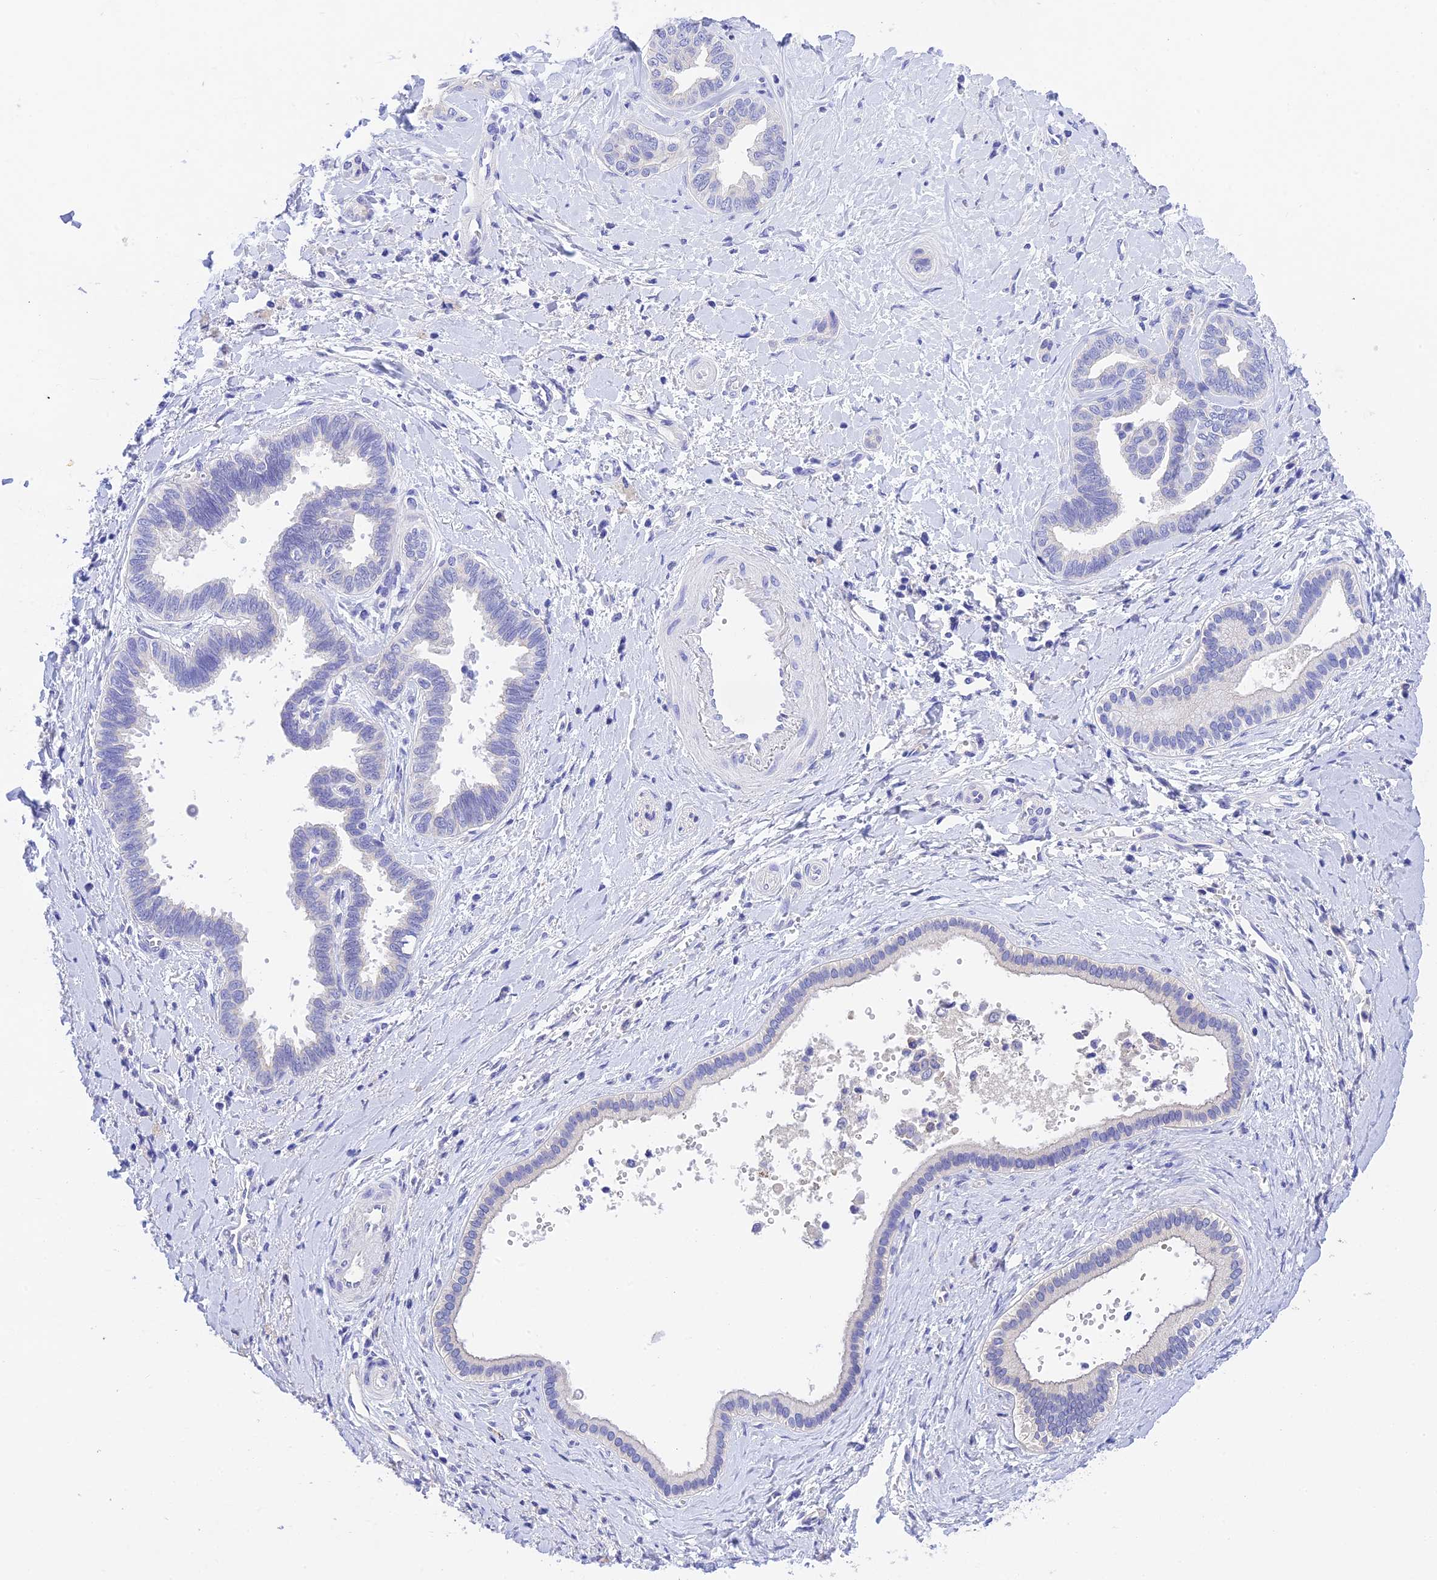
{"staining": {"intensity": "negative", "quantity": "none", "location": "none"}, "tissue": "liver cancer", "cell_type": "Tumor cells", "image_type": "cancer", "snomed": [{"axis": "morphology", "description": "Cholangiocarcinoma"}, {"axis": "topography", "description": "Liver"}], "caption": "Immunohistochemistry (IHC) of liver cholangiocarcinoma reveals no positivity in tumor cells.", "gene": "MS4A5", "patient": {"sex": "female", "age": 77}}